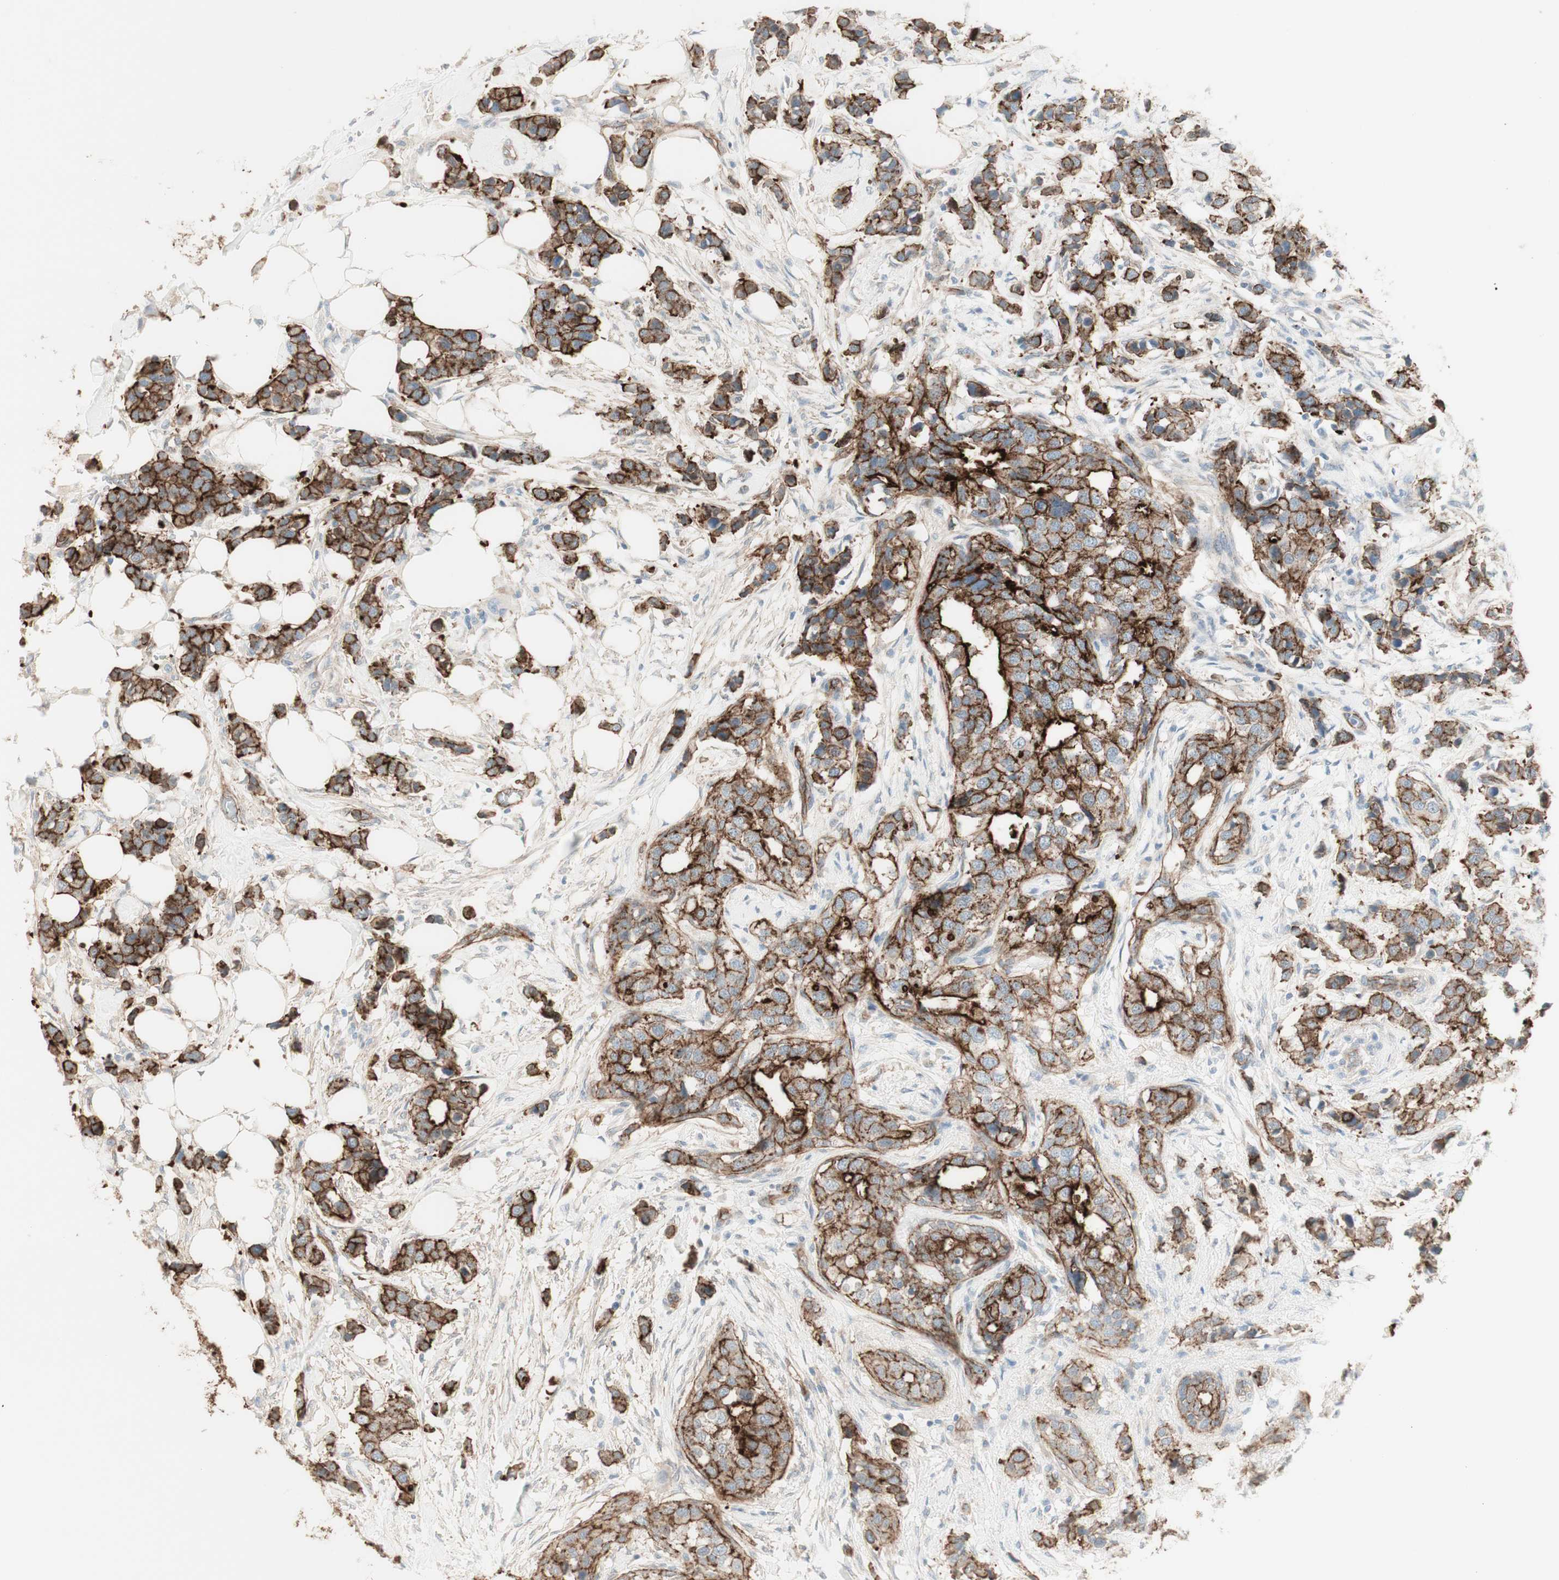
{"staining": {"intensity": "moderate", "quantity": "25%-75%", "location": "cytoplasmic/membranous"}, "tissue": "breast cancer", "cell_type": "Tumor cells", "image_type": "cancer", "snomed": [{"axis": "morphology", "description": "Normal tissue, NOS"}, {"axis": "morphology", "description": "Duct carcinoma"}, {"axis": "topography", "description": "Breast"}], "caption": "This histopathology image exhibits immunohistochemistry (IHC) staining of breast intraductal carcinoma, with medium moderate cytoplasmic/membranous expression in about 25%-75% of tumor cells.", "gene": "MYO6", "patient": {"sex": "female", "age": 50}}